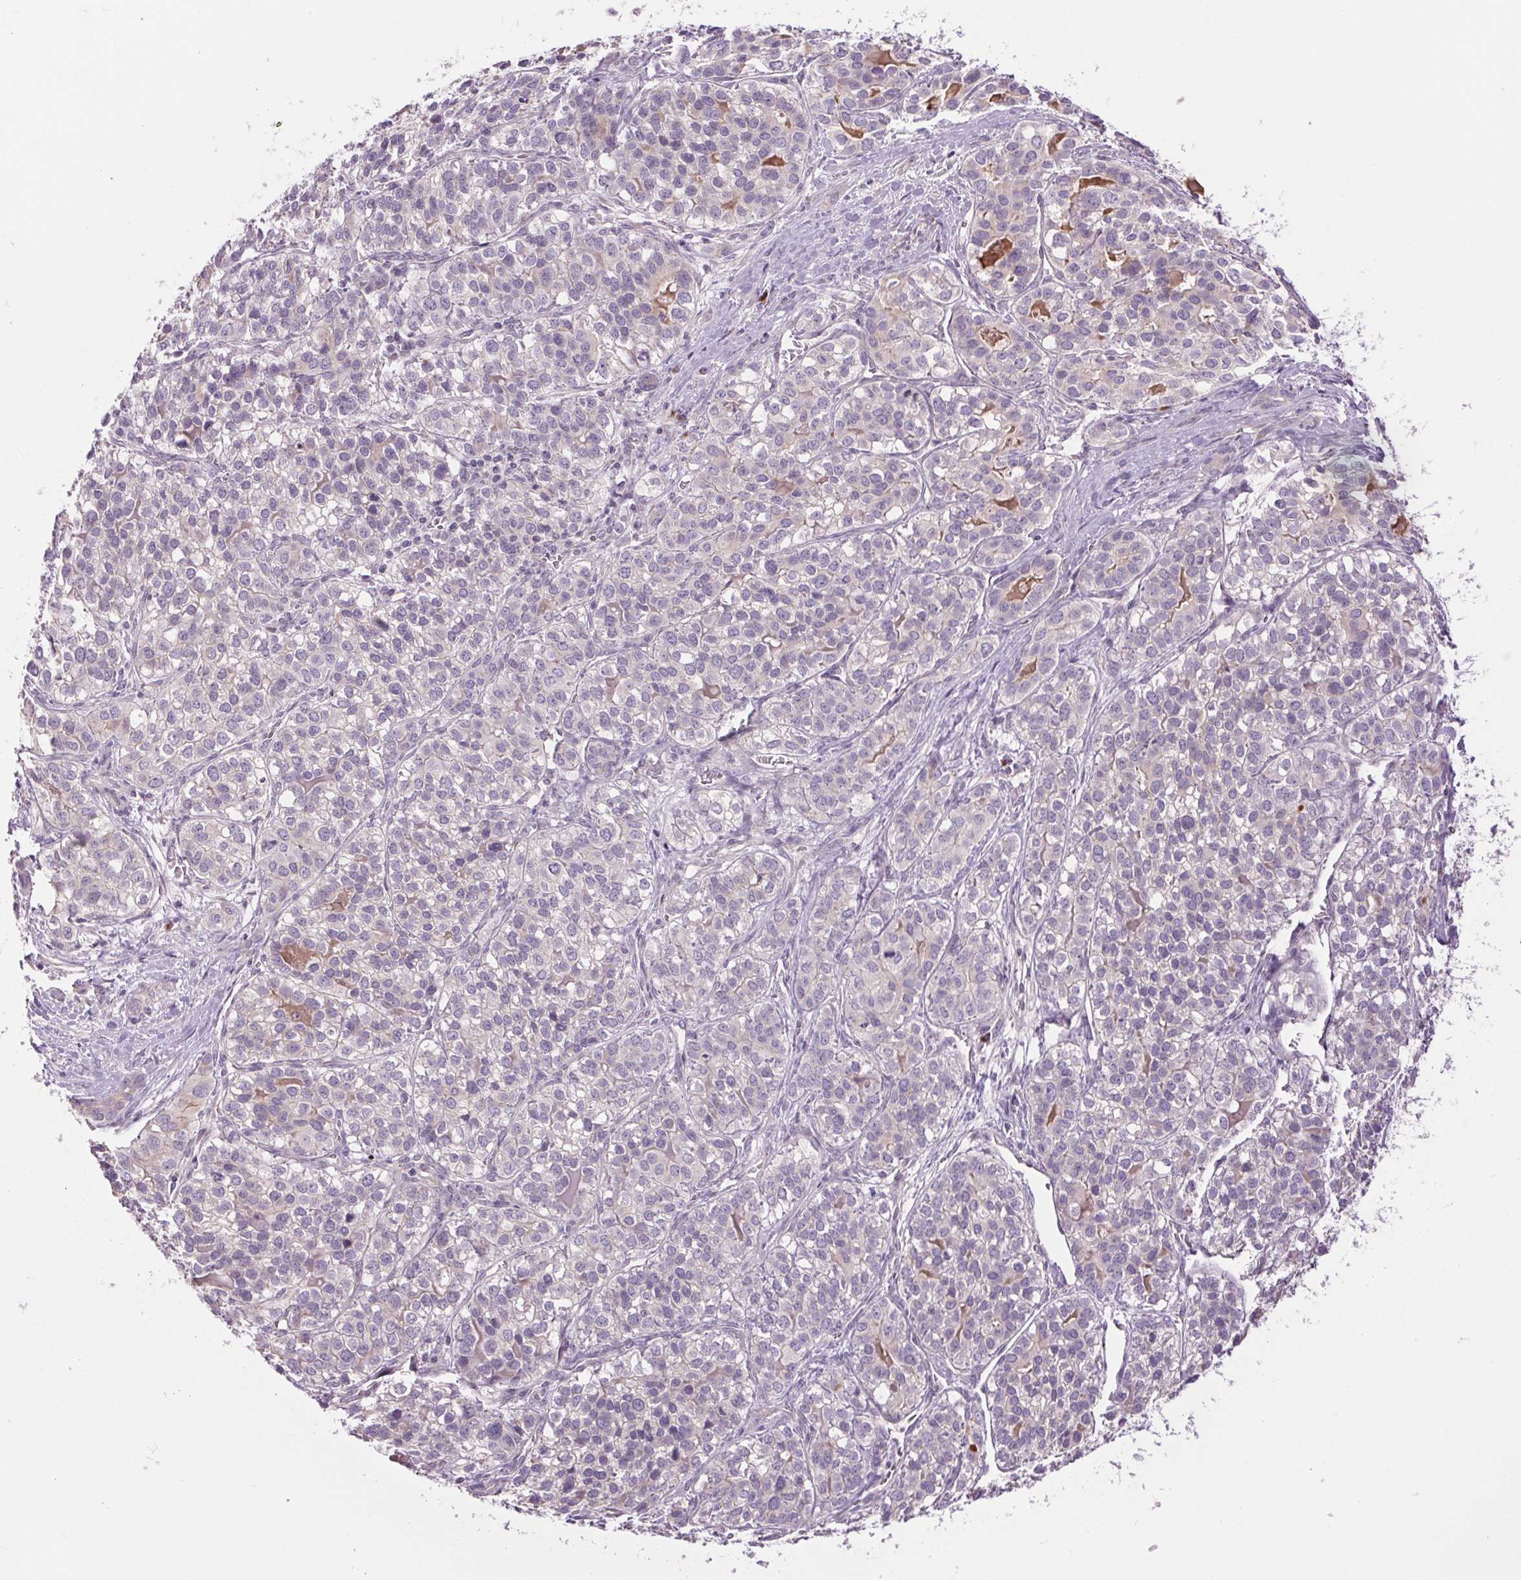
{"staining": {"intensity": "negative", "quantity": "none", "location": "none"}, "tissue": "liver cancer", "cell_type": "Tumor cells", "image_type": "cancer", "snomed": [{"axis": "morphology", "description": "Cholangiocarcinoma"}, {"axis": "topography", "description": "Liver"}], "caption": "DAB (3,3'-diaminobenzidine) immunohistochemical staining of human liver cholangiocarcinoma reveals no significant expression in tumor cells.", "gene": "CTNNA3", "patient": {"sex": "male", "age": 56}}